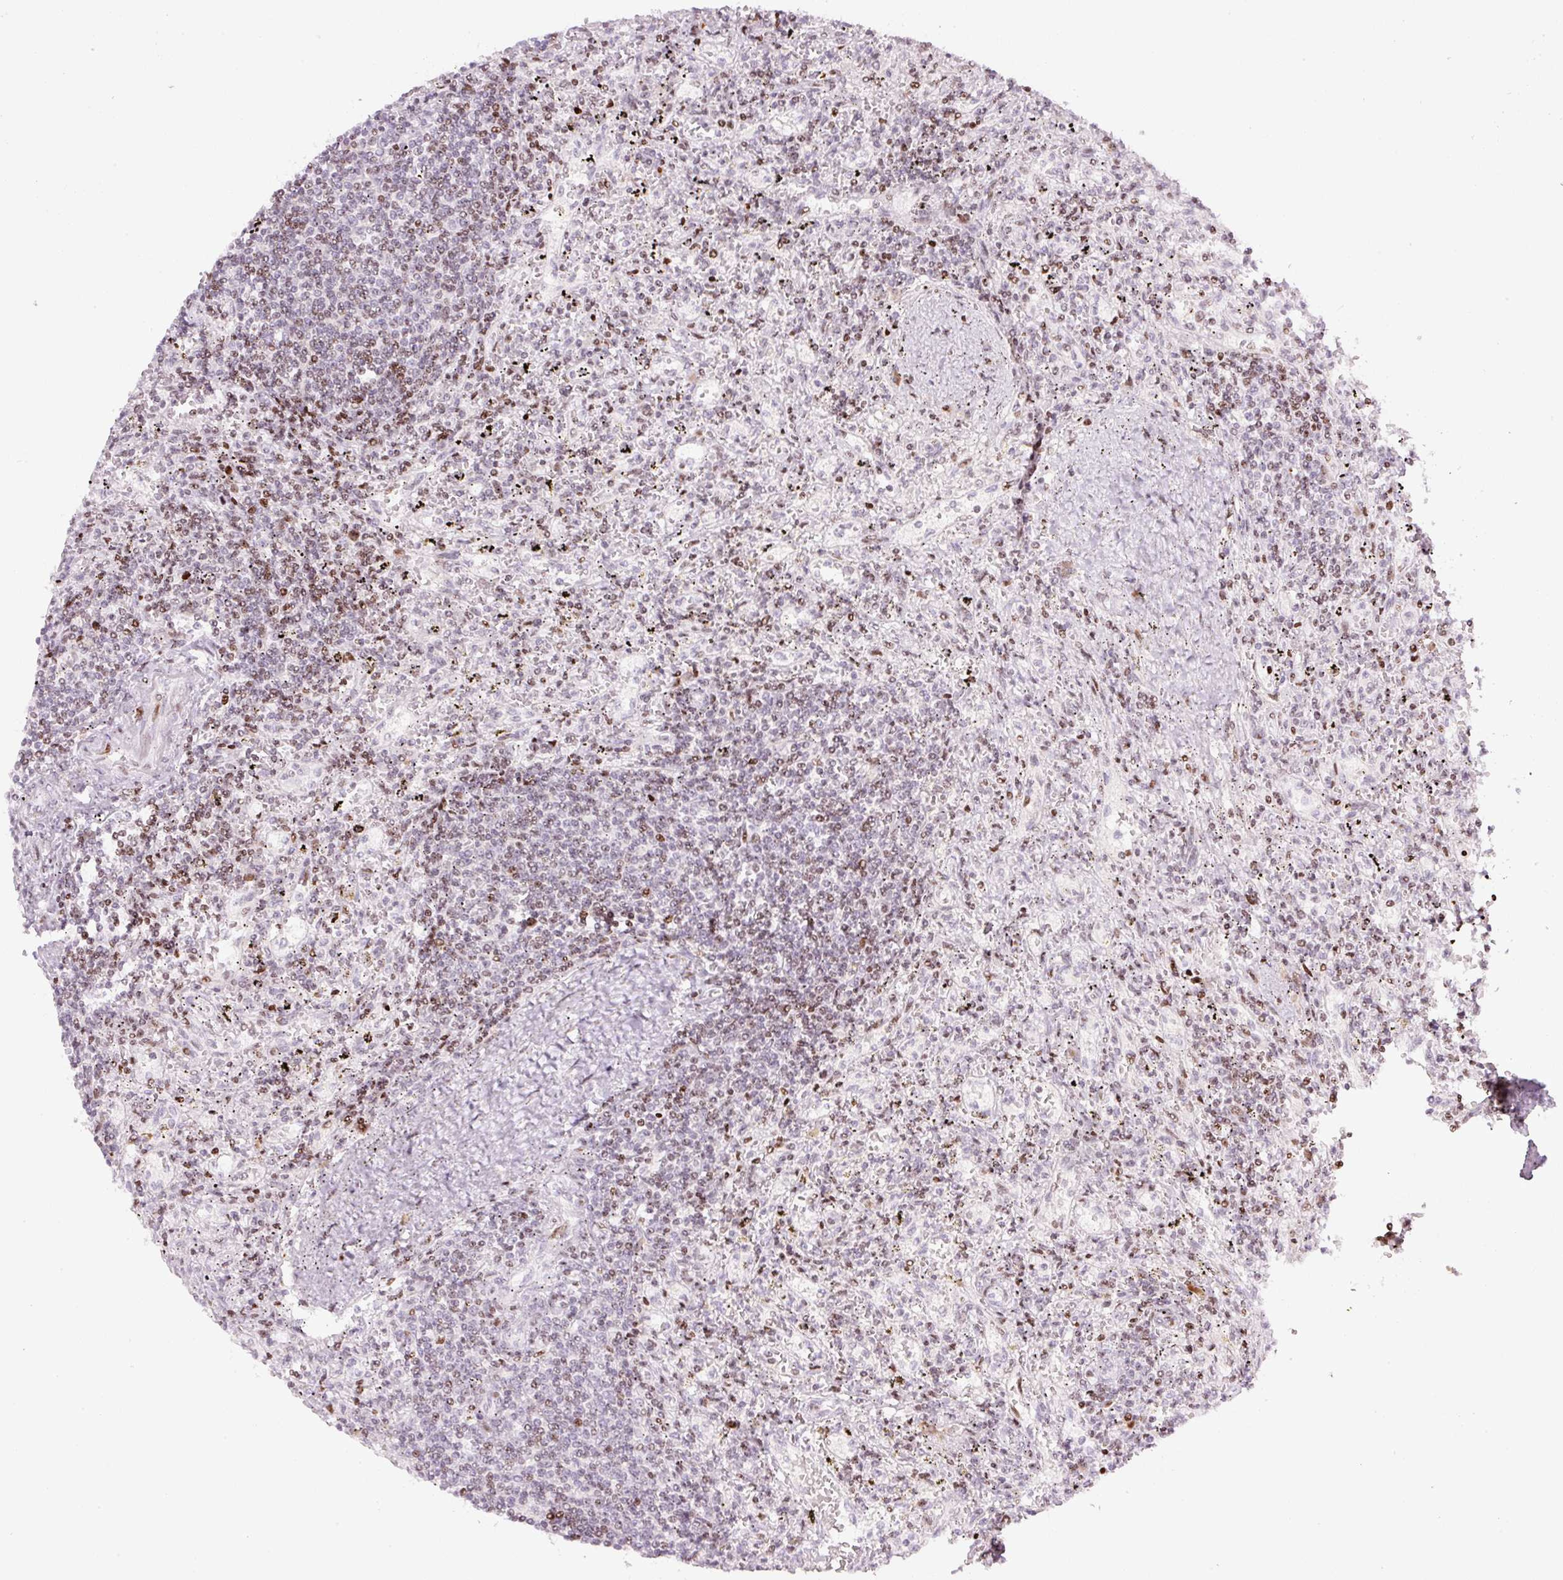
{"staining": {"intensity": "moderate", "quantity": "25%-75%", "location": "nuclear"}, "tissue": "lymphoma", "cell_type": "Tumor cells", "image_type": "cancer", "snomed": [{"axis": "morphology", "description": "Malignant lymphoma, non-Hodgkin's type, Low grade"}, {"axis": "topography", "description": "Spleen"}], "caption": "Malignant lymphoma, non-Hodgkin's type (low-grade) stained with a protein marker exhibits moderate staining in tumor cells.", "gene": "TMEM177", "patient": {"sex": "male", "age": 76}}